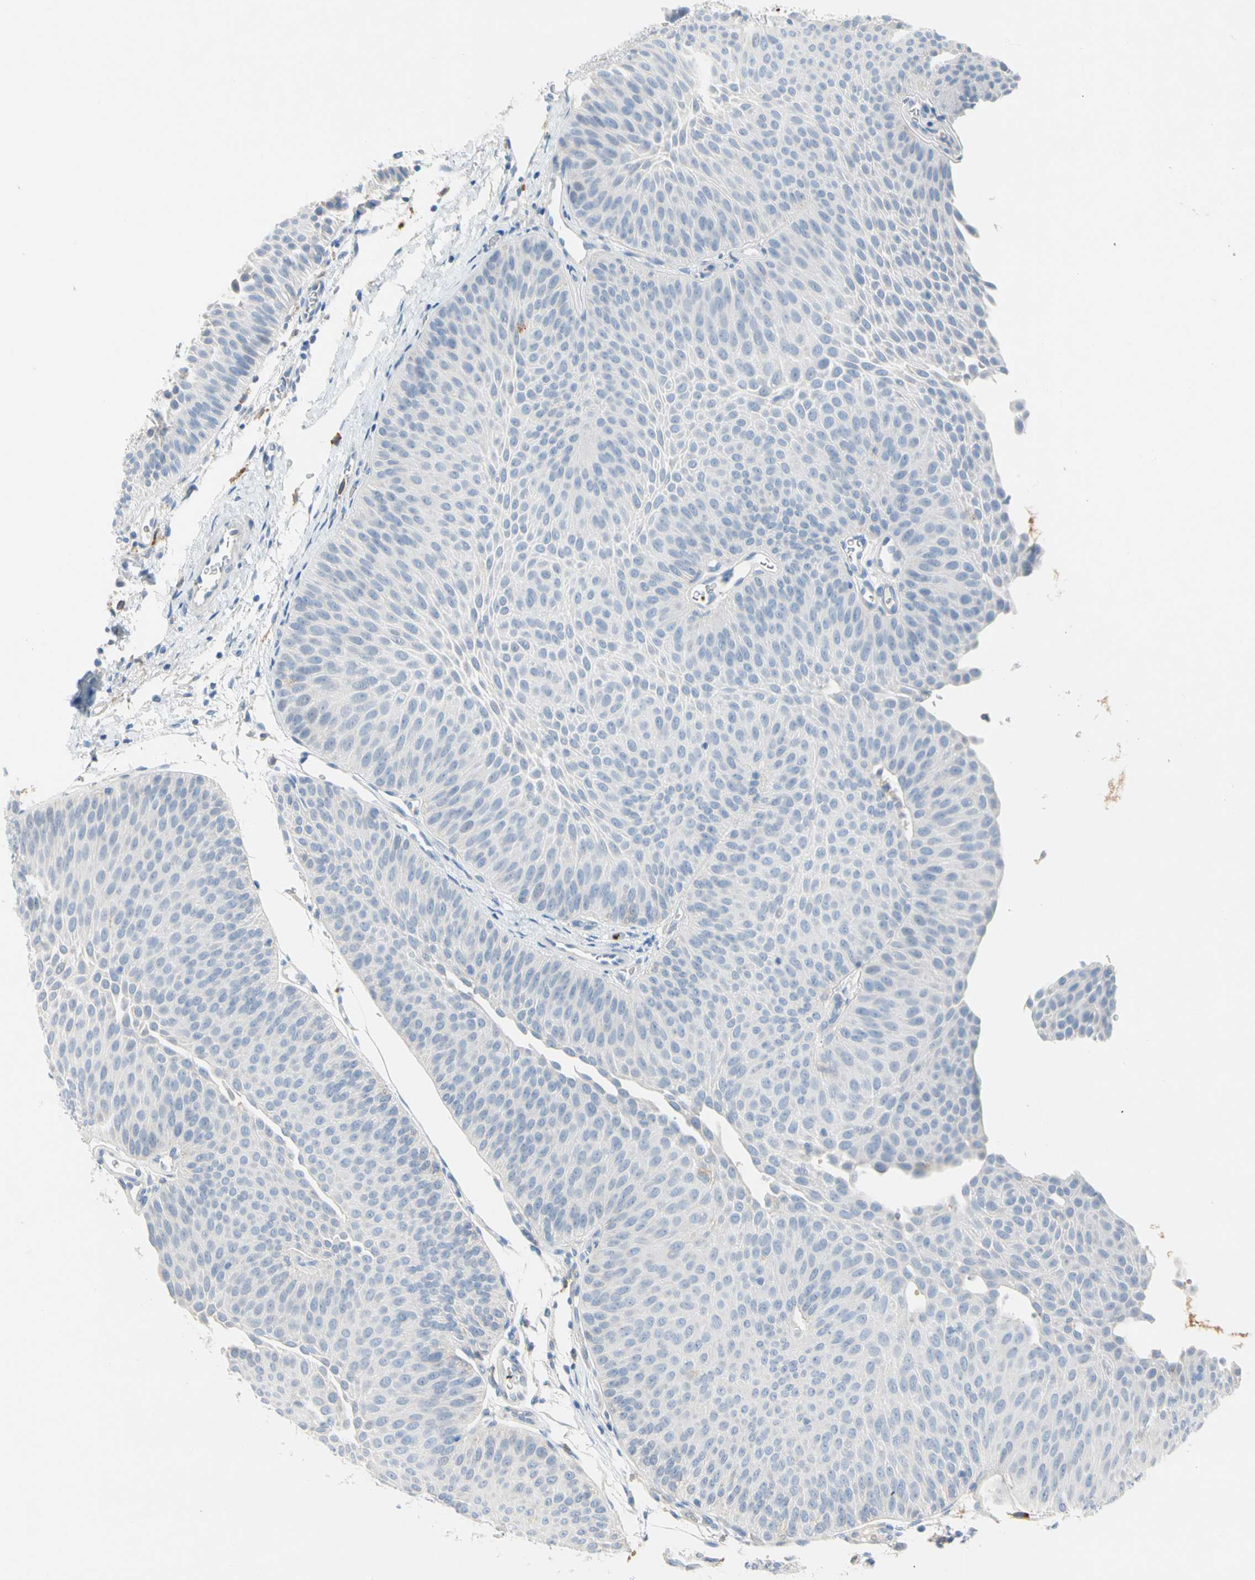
{"staining": {"intensity": "negative", "quantity": "none", "location": "none"}, "tissue": "urothelial cancer", "cell_type": "Tumor cells", "image_type": "cancer", "snomed": [{"axis": "morphology", "description": "Urothelial carcinoma, Low grade"}, {"axis": "topography", "description": "Urinary bladder"}], "caption": "IHC of human urothelial carcinoma (low-grade) demonstrates no expression in tumor cells.", "gene": "CLEC4A", "patient": {"sex": "female", "age": 60}}